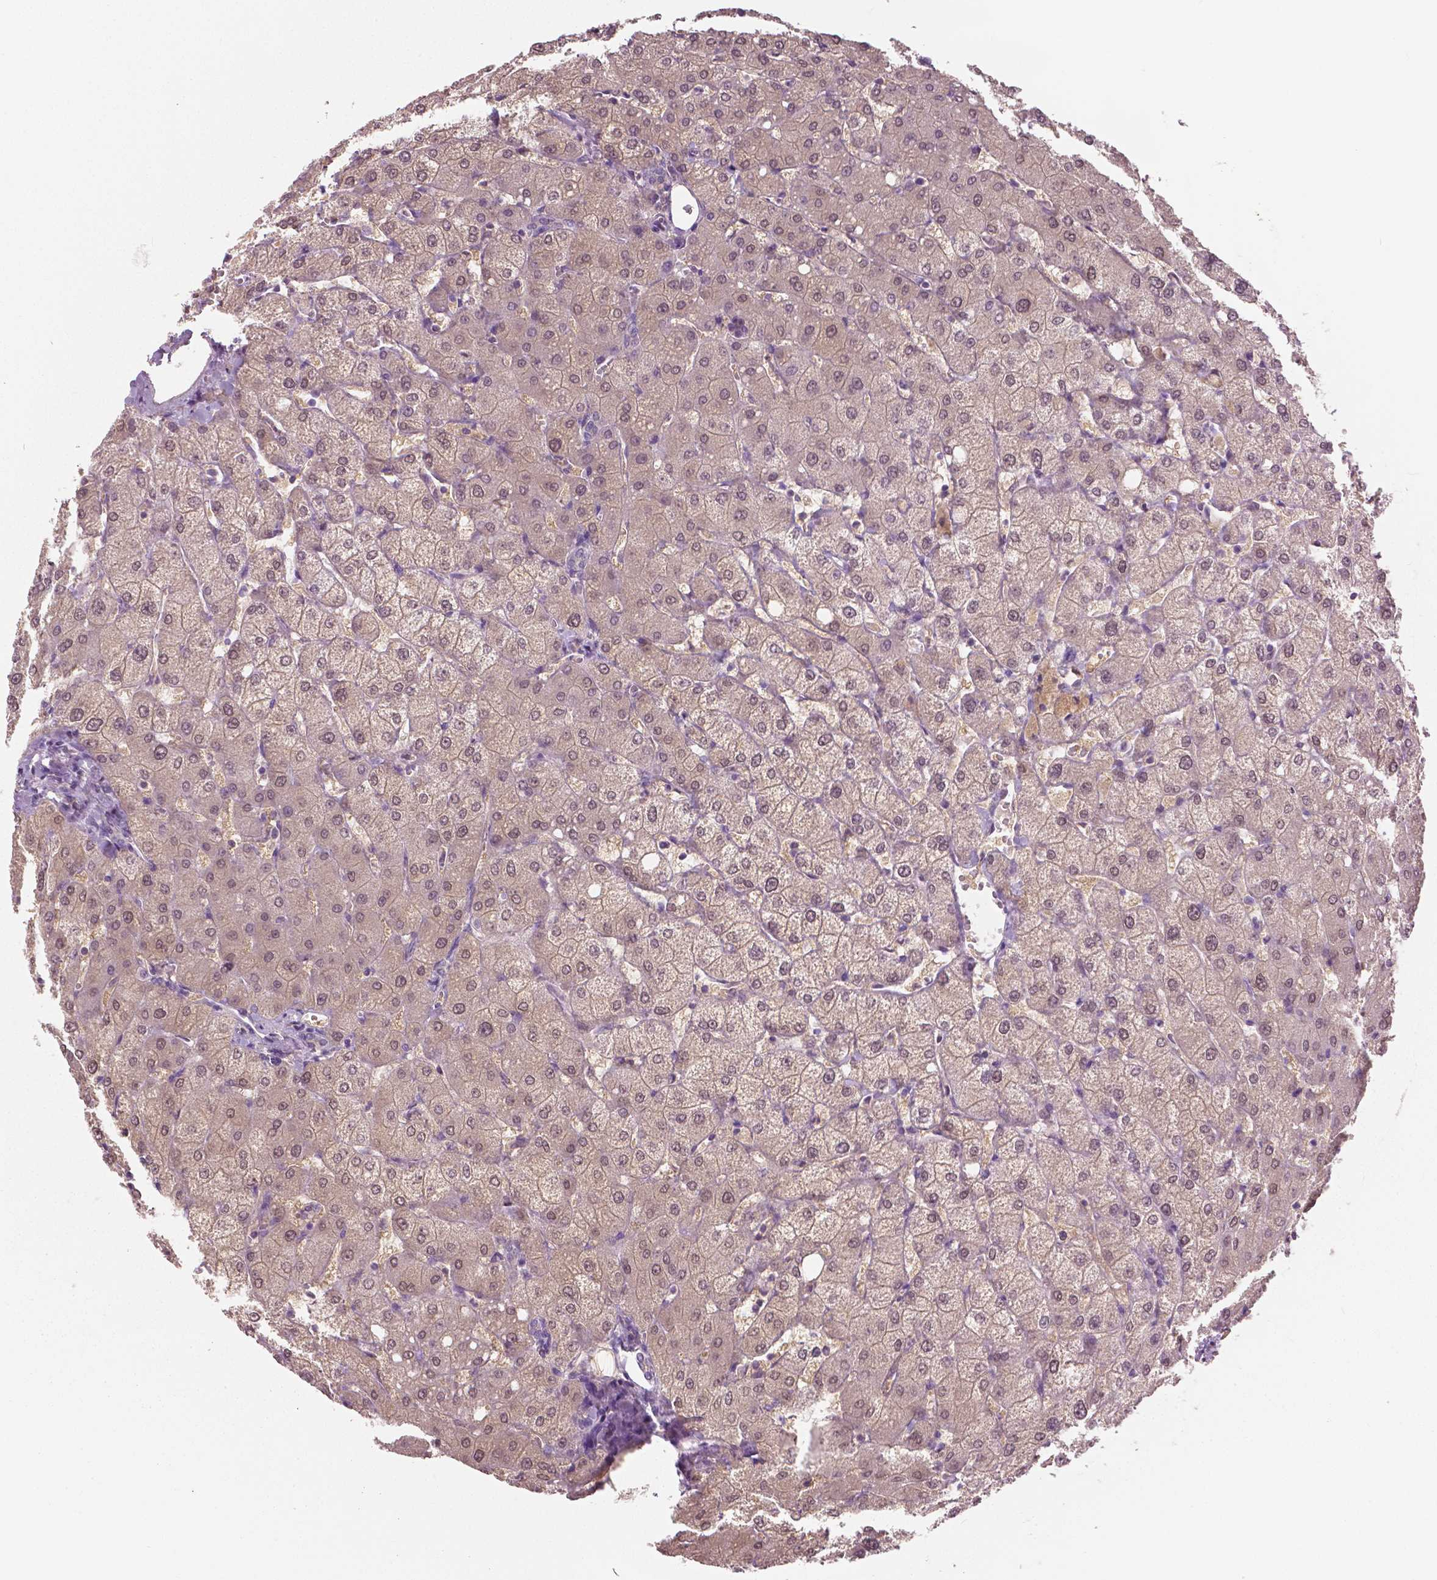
{"staining": {"intensity": "negative", "quantity": "none", "location": "none"}, "tissue": "liver", "cell_type": "Cholangiocytes", "image_type": "normal", "snomed": [{"axis": "morphology", "description": "Normal tissue, NOS"}, {"axis": "topography", "description": "Liver"}], "caption": "IHC image of normal liver: human liver stained with DAB exhibits no significant protein expression in cholangiocytes. (IHC, brightfield microscopy, high magnification).", "gene": "GALM", "patient": {"sex": "female", "age": 54}}